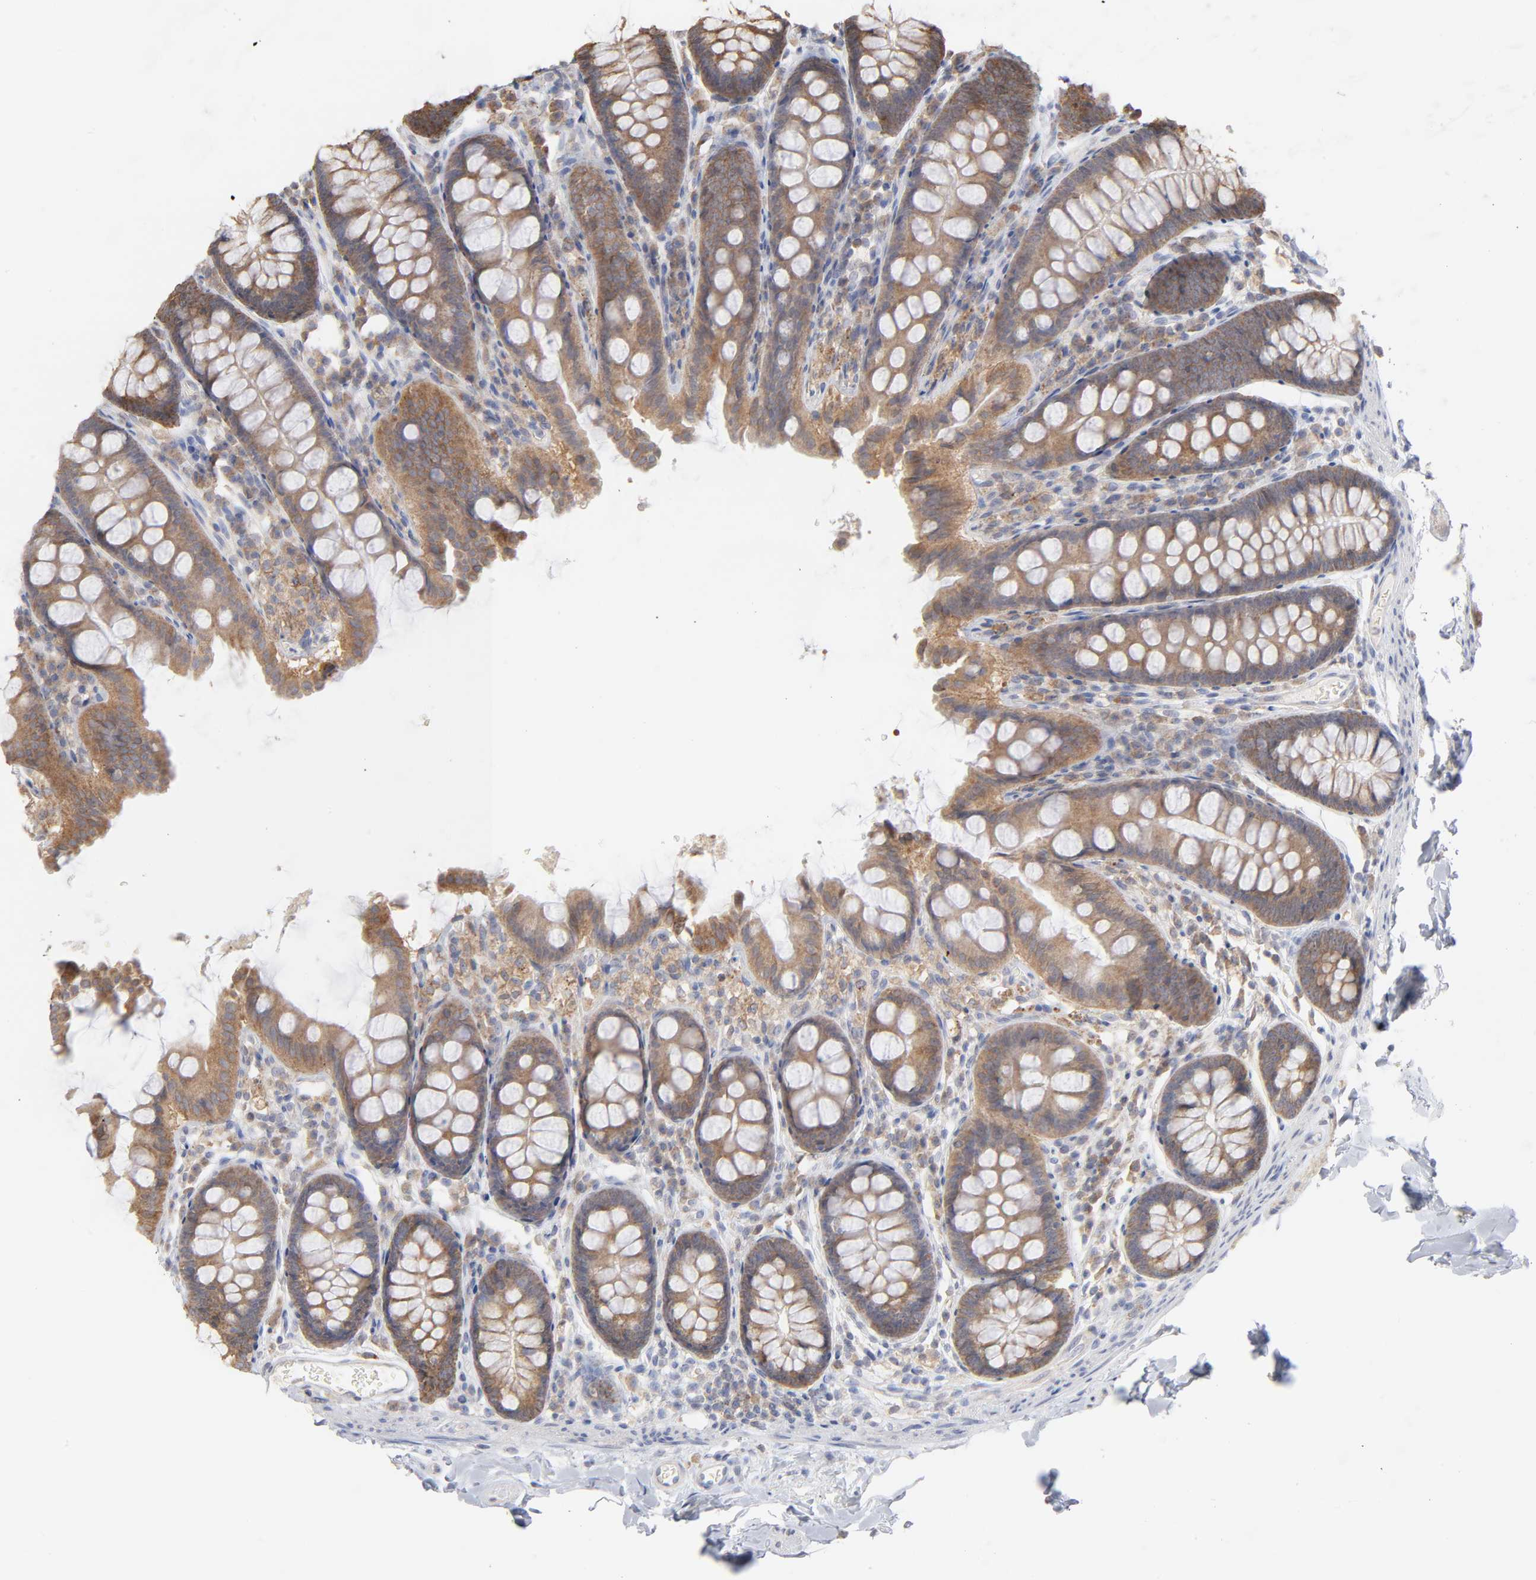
{"staining": {"intensity": "negative", "quantity": "none", "location": "none"}, "tissue": "colon", "cell_type": "Endothelial cells", "image_type": "normal", "snomed": [{"axis": "morphology", "description": "Normal tissue, NOS"}, {"axis": "topography", "description": "Colon"}], "caption": "Immunohistochemical staining of normal colon displays no significant staining in endothelial cells.", "gene": "PPFIBP2", "patient": {"sex": "female", "age": 61}}